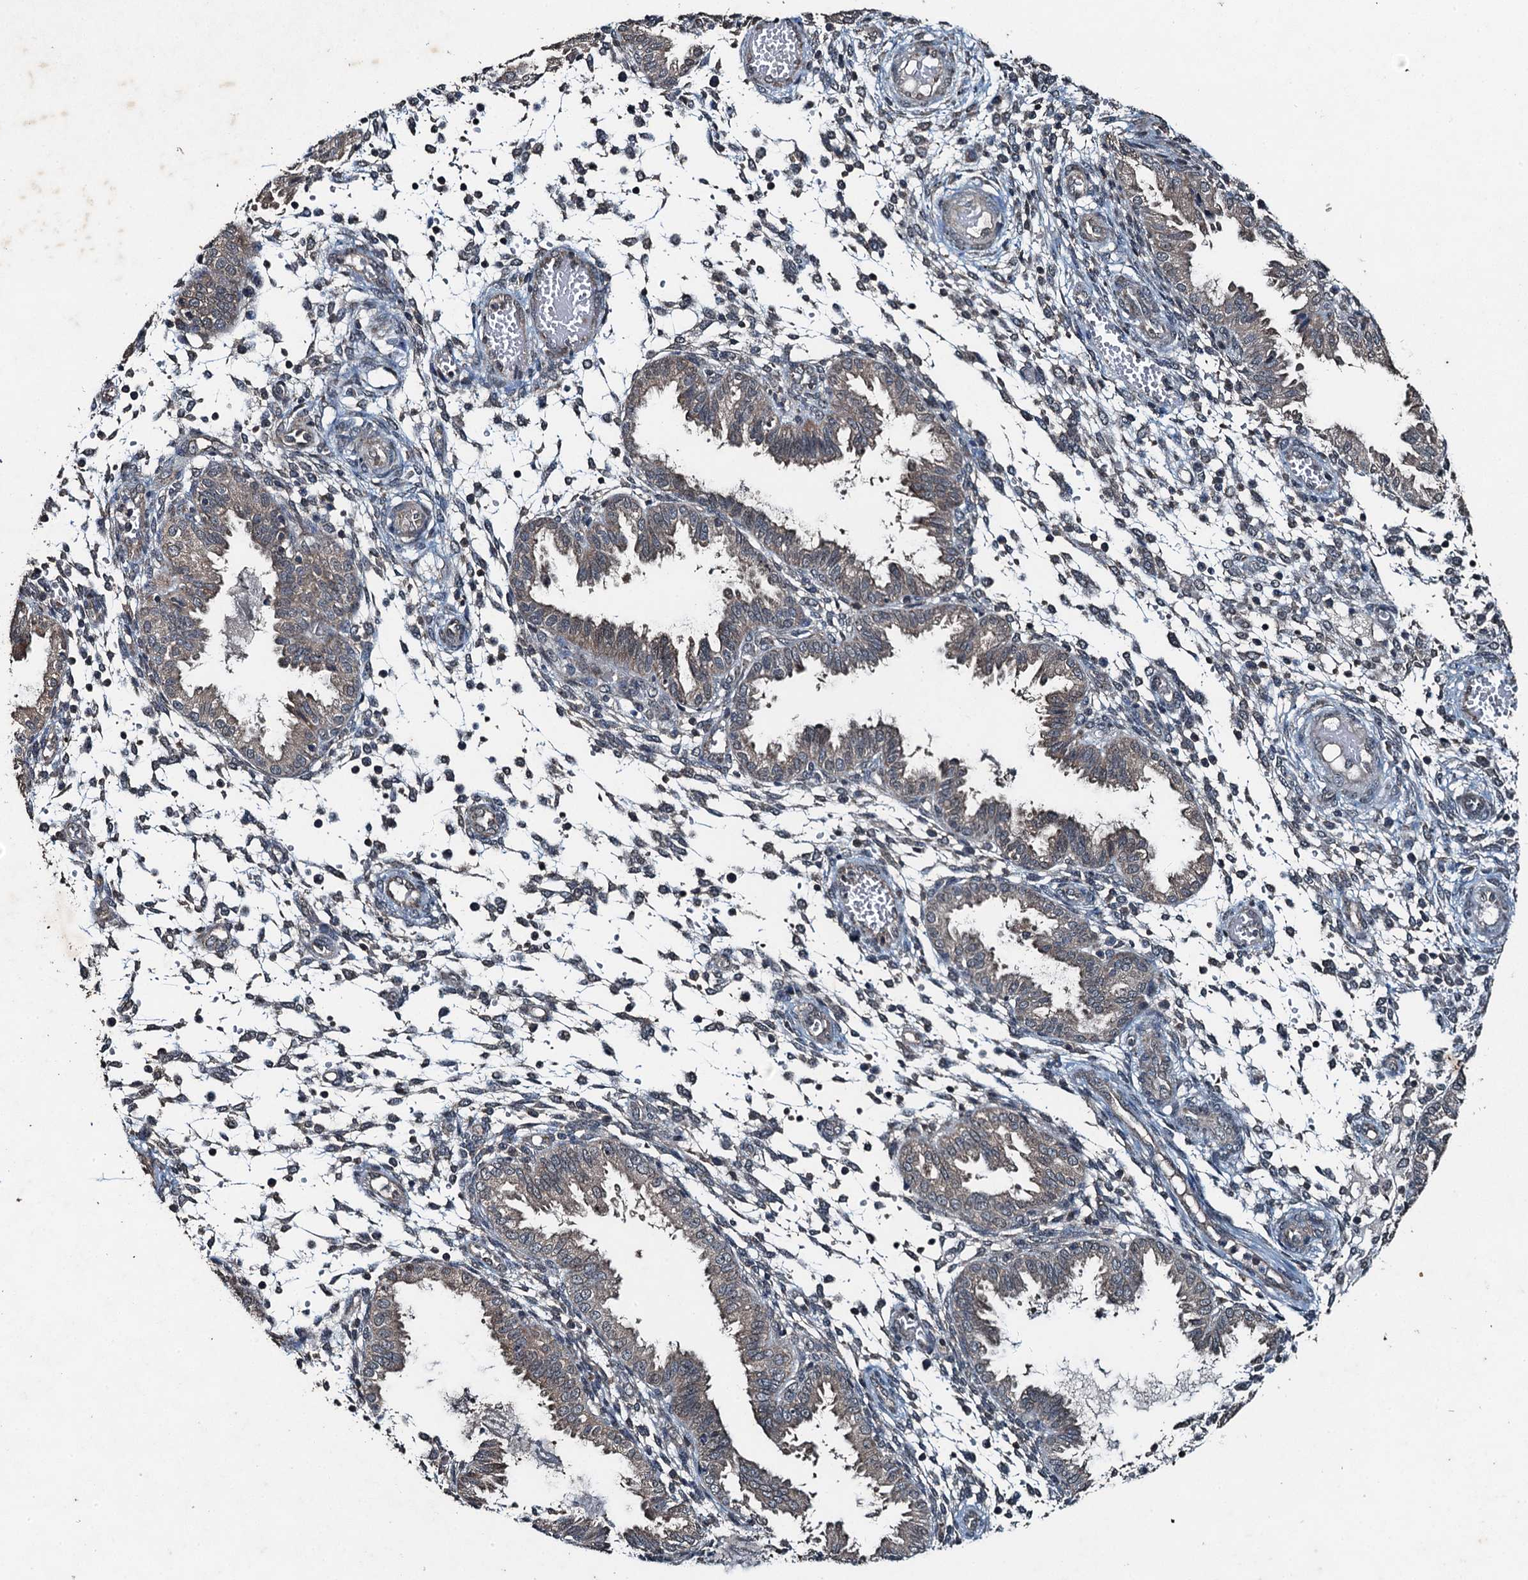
{"staining": {"intensity": "negative", "quantity": "none", "location": "none"}, "tissue": "endometrium", "cell_type": "Cells in endometrial stroma", "image_type": "normal", "snomed": [{"axis": "morphology", "description": "Normal tissue, NOS"}, {"axis": "topography", "description": "Endometrium"}], "caption": "Immunohistochemistry (IHC) image of benign endometrium: endometrium stained with DAB (3,3'-diaminobenzidine) demonstrates no significant protein staining in cells in endometrial stroma. (Stains: DAB (3,3'-diaminobenzidine) immunohistochemistry with hematoxylin counter stain, Microscopy: brightfield microscopy at high magnification).", "gene": "TCTN1", "patient": {"sex": "female", "age": 33}}